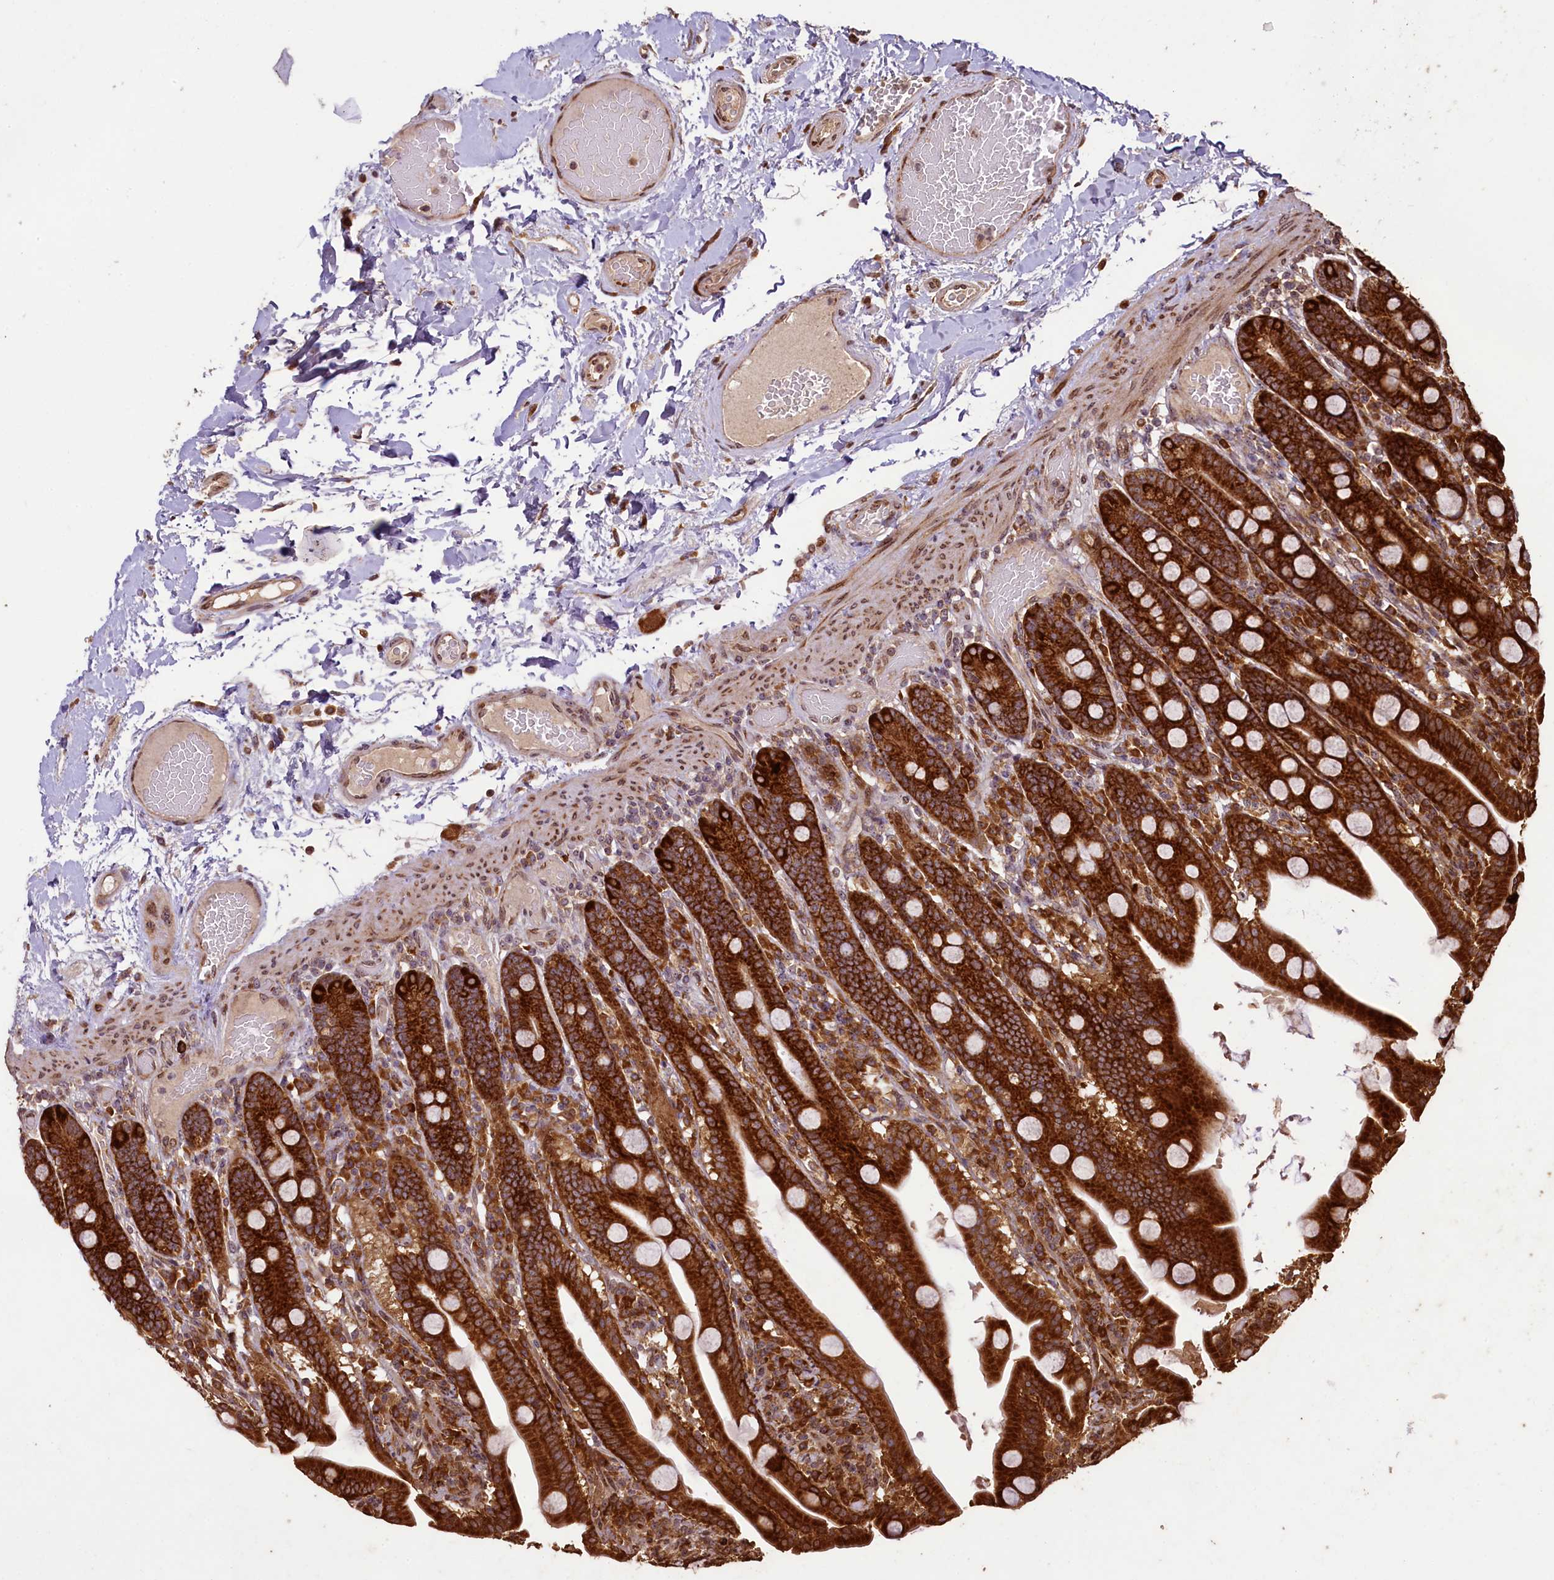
{"staining": {"intensity": "strong", "quantity": ">75%", "location": "cytoplasmic/membranous"}, "tissue": "duodenum", "cell_type": "Glandular cells", "image_type": "normal", "snomed": [{"axis": "morphology", "description": "Normal tissue, NOS"}, {"axis": "topography", "description": "Duodenum"}], "caption": "Strong cytoplasmic/membranous protein staining is appreciated in about >75% of glandular cells in duodenum.", "gene": "LARP4", "patient": {"sex": "male", "age": 55}}